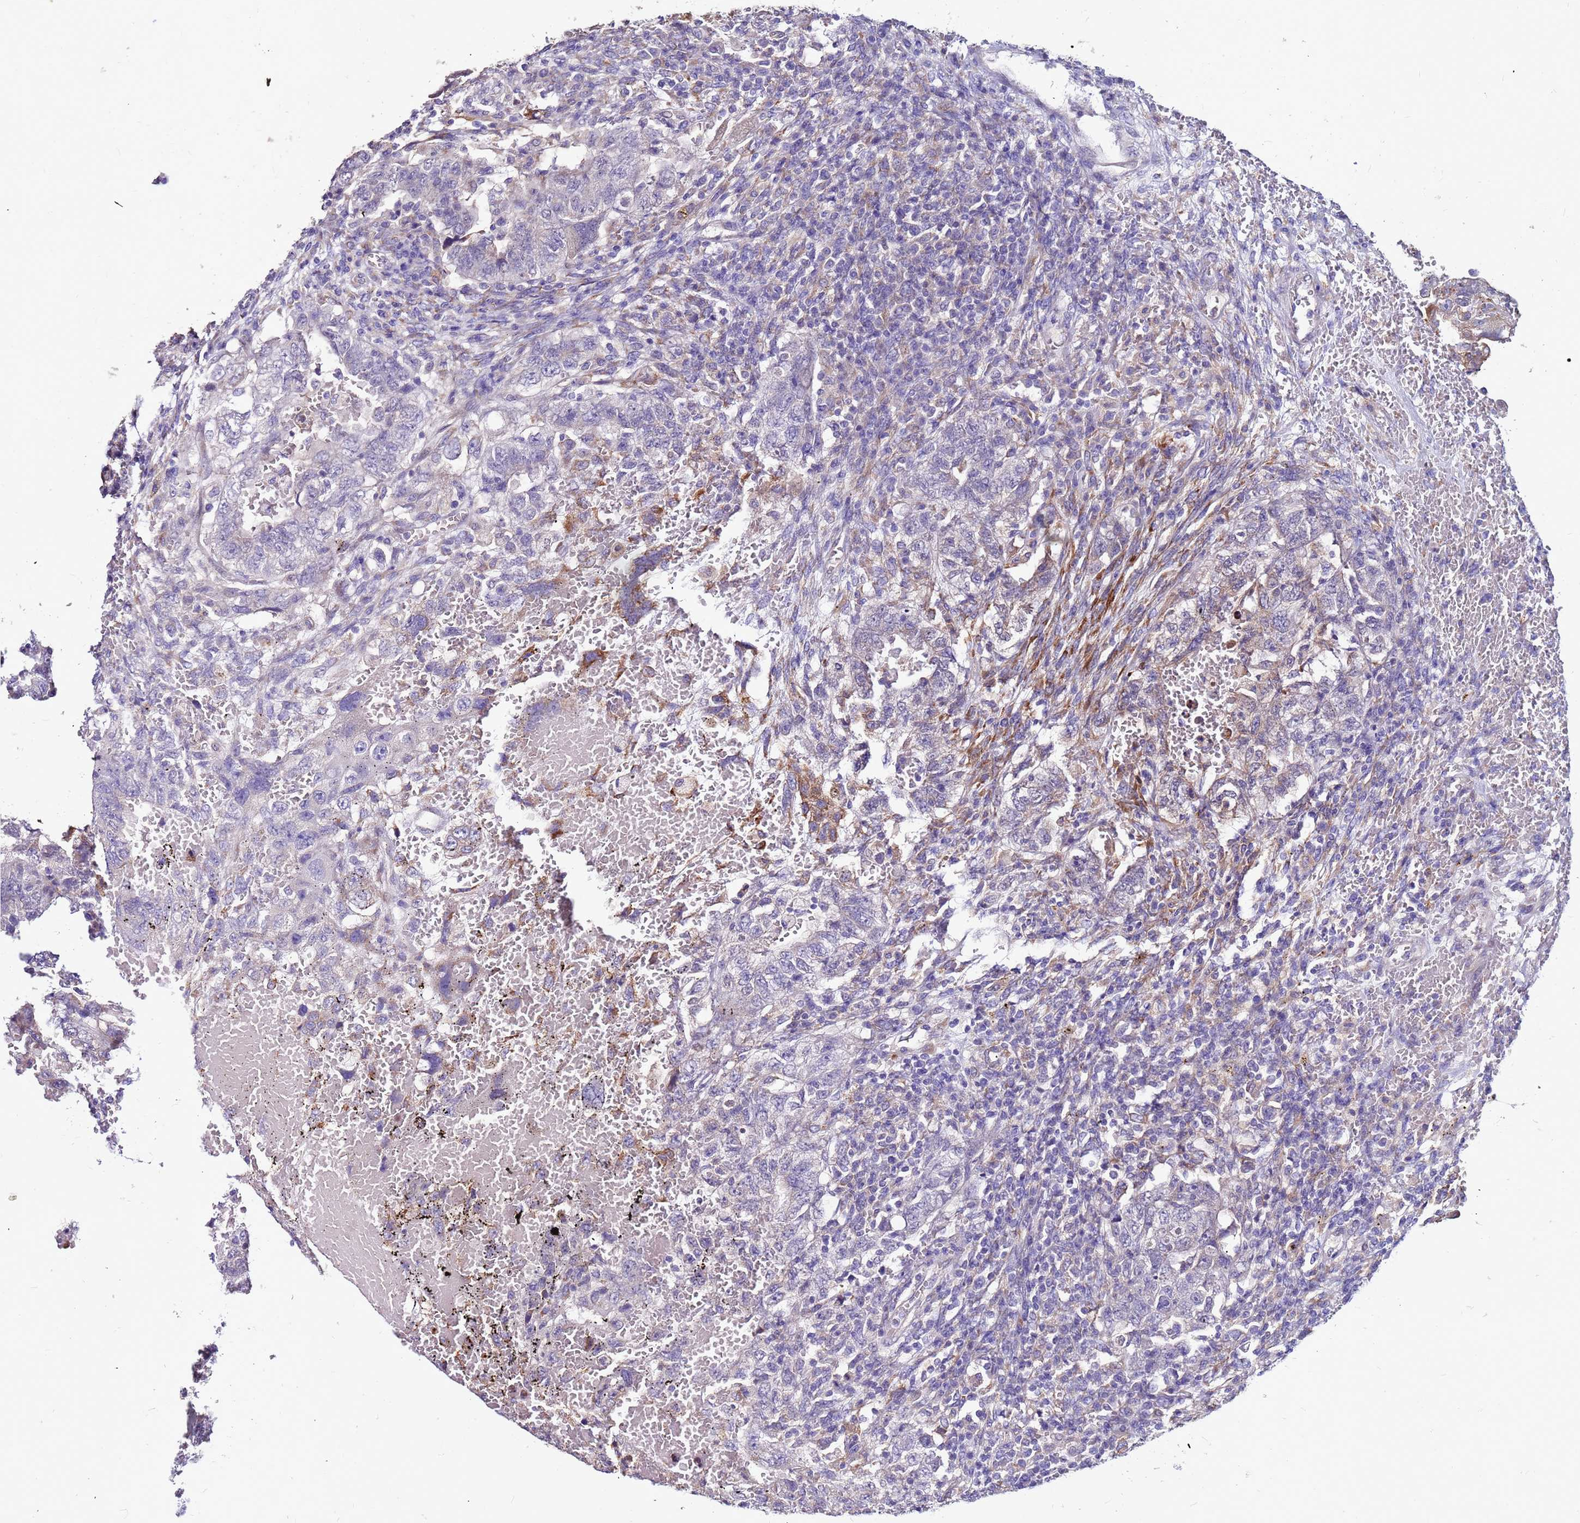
{"staining": {"intensity": "moderate", "quantity": "<25%", "location": "cytoplasmic/membranous"}, "tissue": "testis cancer", "cell_type": "Tumor cells", "image_type": "cancer", "snomed": [{"axis": "morphology", "description": "Carcinoma, Embryonal, NOS"}, {"axis": "topography", "description": "Testis"}], "caption": "Tumor cells show moderate cytoplasmic/membranous staining in about <25% of cells in embryonal carcinoma (testis).", "gene": "SLC44A3", "patient": {"sex": "male", "age": 26}}